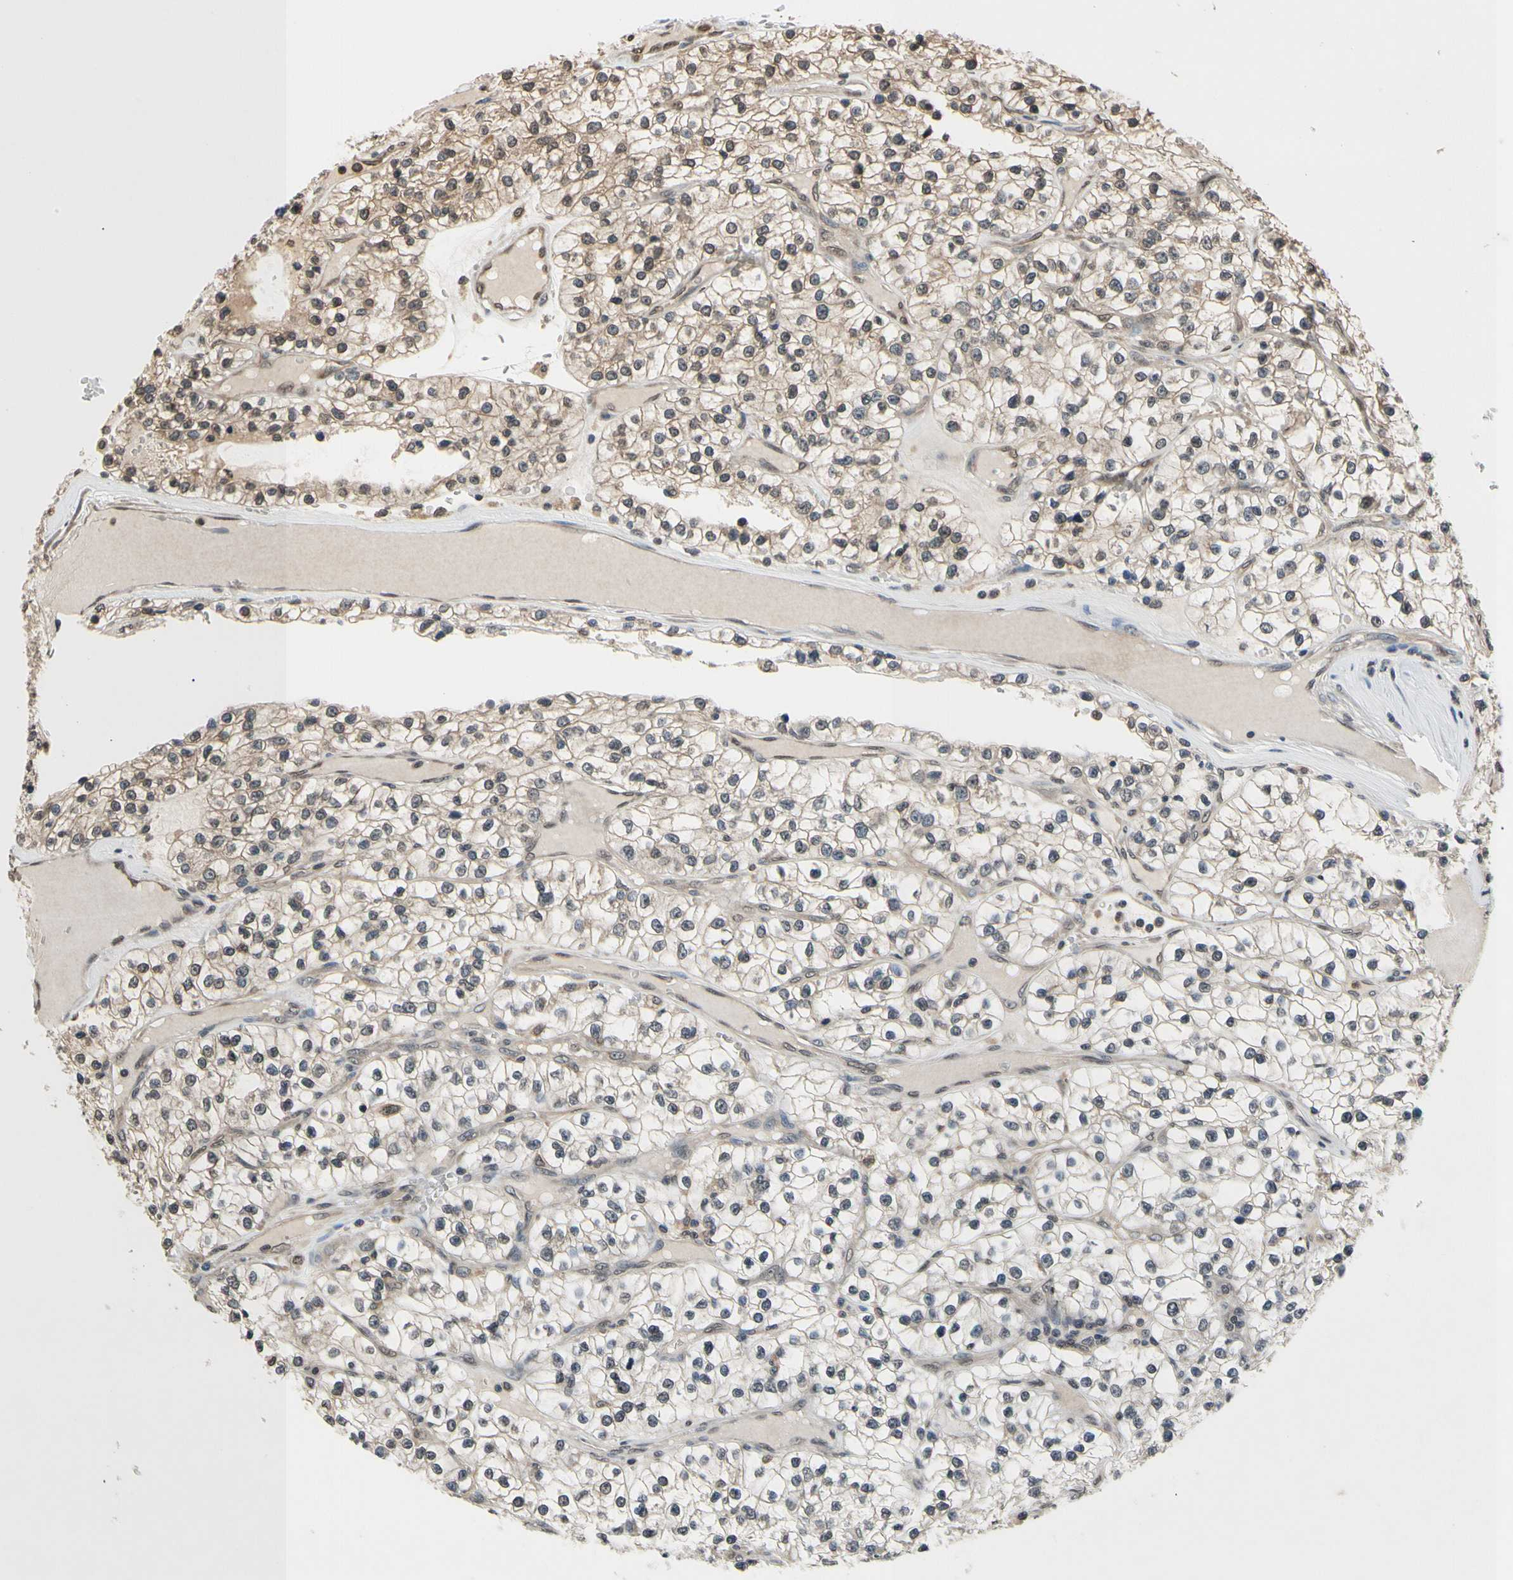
{"staining": {"intensity": "weak", "quantity": ">75%", "location": "cytoplasmic/membranous"}, "tissue": "renal cancer", "cell_type": "Tumor cells", "image_type": "cancer", "snomed": [{"axis": "morphology", "description": "Adenocarcinoma, NOS"}, {"axis": "topography", "description": "Kidney"}], "caption": "Renal cancer stained with DAB (3,3'-diaminobenzidine) IHC reveals low levels of weak cytoplasmic/membranous staining in approximately >75% of tumor cells. The protein is stained brown, and the nuclei are stained in blue (DAB IHC with brightfield microscopy, high magnification).", "gene": "GCLC", "patient": {"sex": "female", "age": 57}}